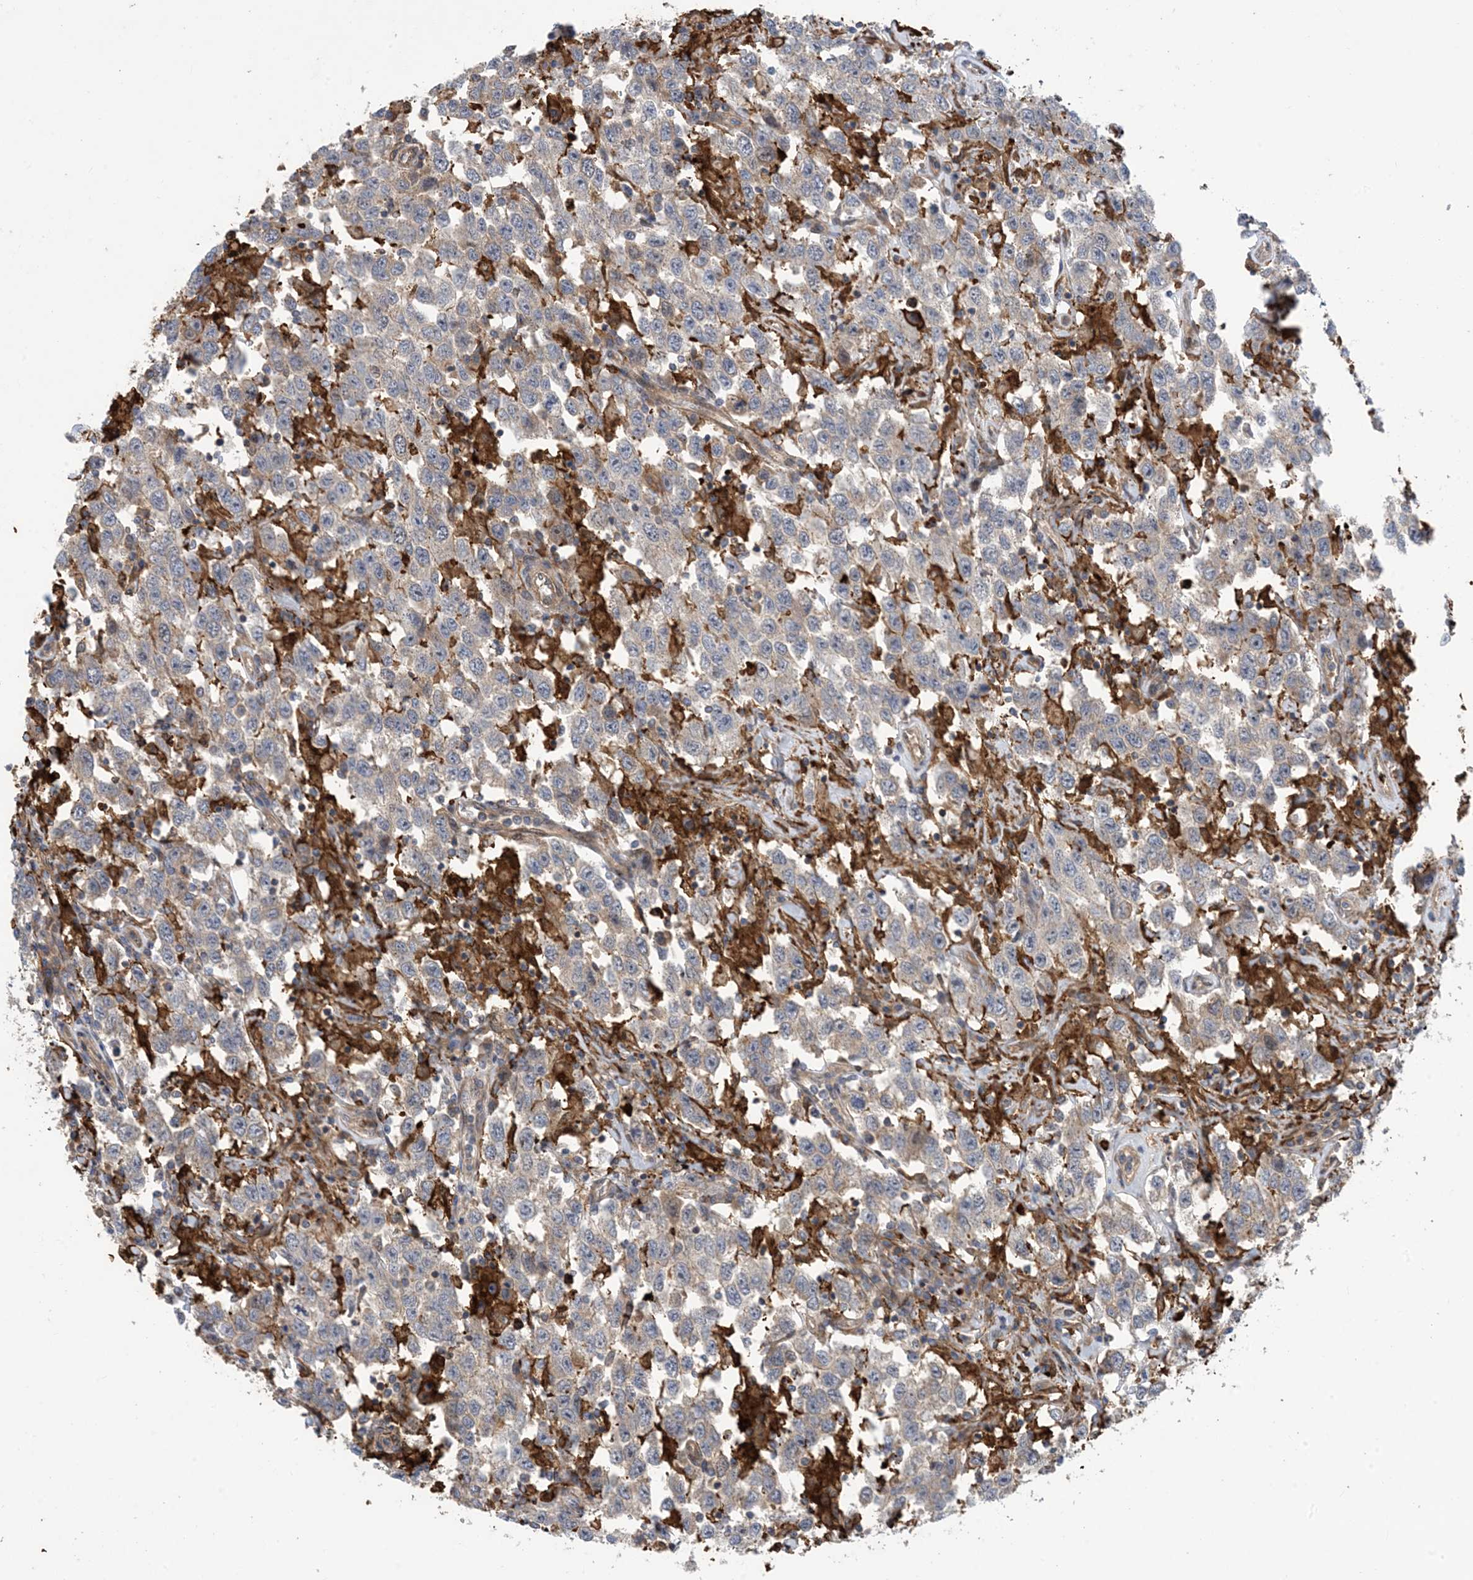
{"staining": {"intensity": "weak", "quantity": "25%-75%", "location": "cytoplasmic/membranous"}, "tissue": "testis cancer", "cell_type": "Tumor cells", "image_type": "cancer", "snomed": [{"axis": "morphology", "description": "Seminoma, NOS"}, {"axis": "topography", "description": "Testis"}], "caption": "This photomicrograph demonstrates IHC staining of testis seminoma, with low weak cytoplasmic/membranous staining in about 25%-75% of tumor cells.", "gene": "HS1BP3", "patient": {"sex": "male", "age": 41}}